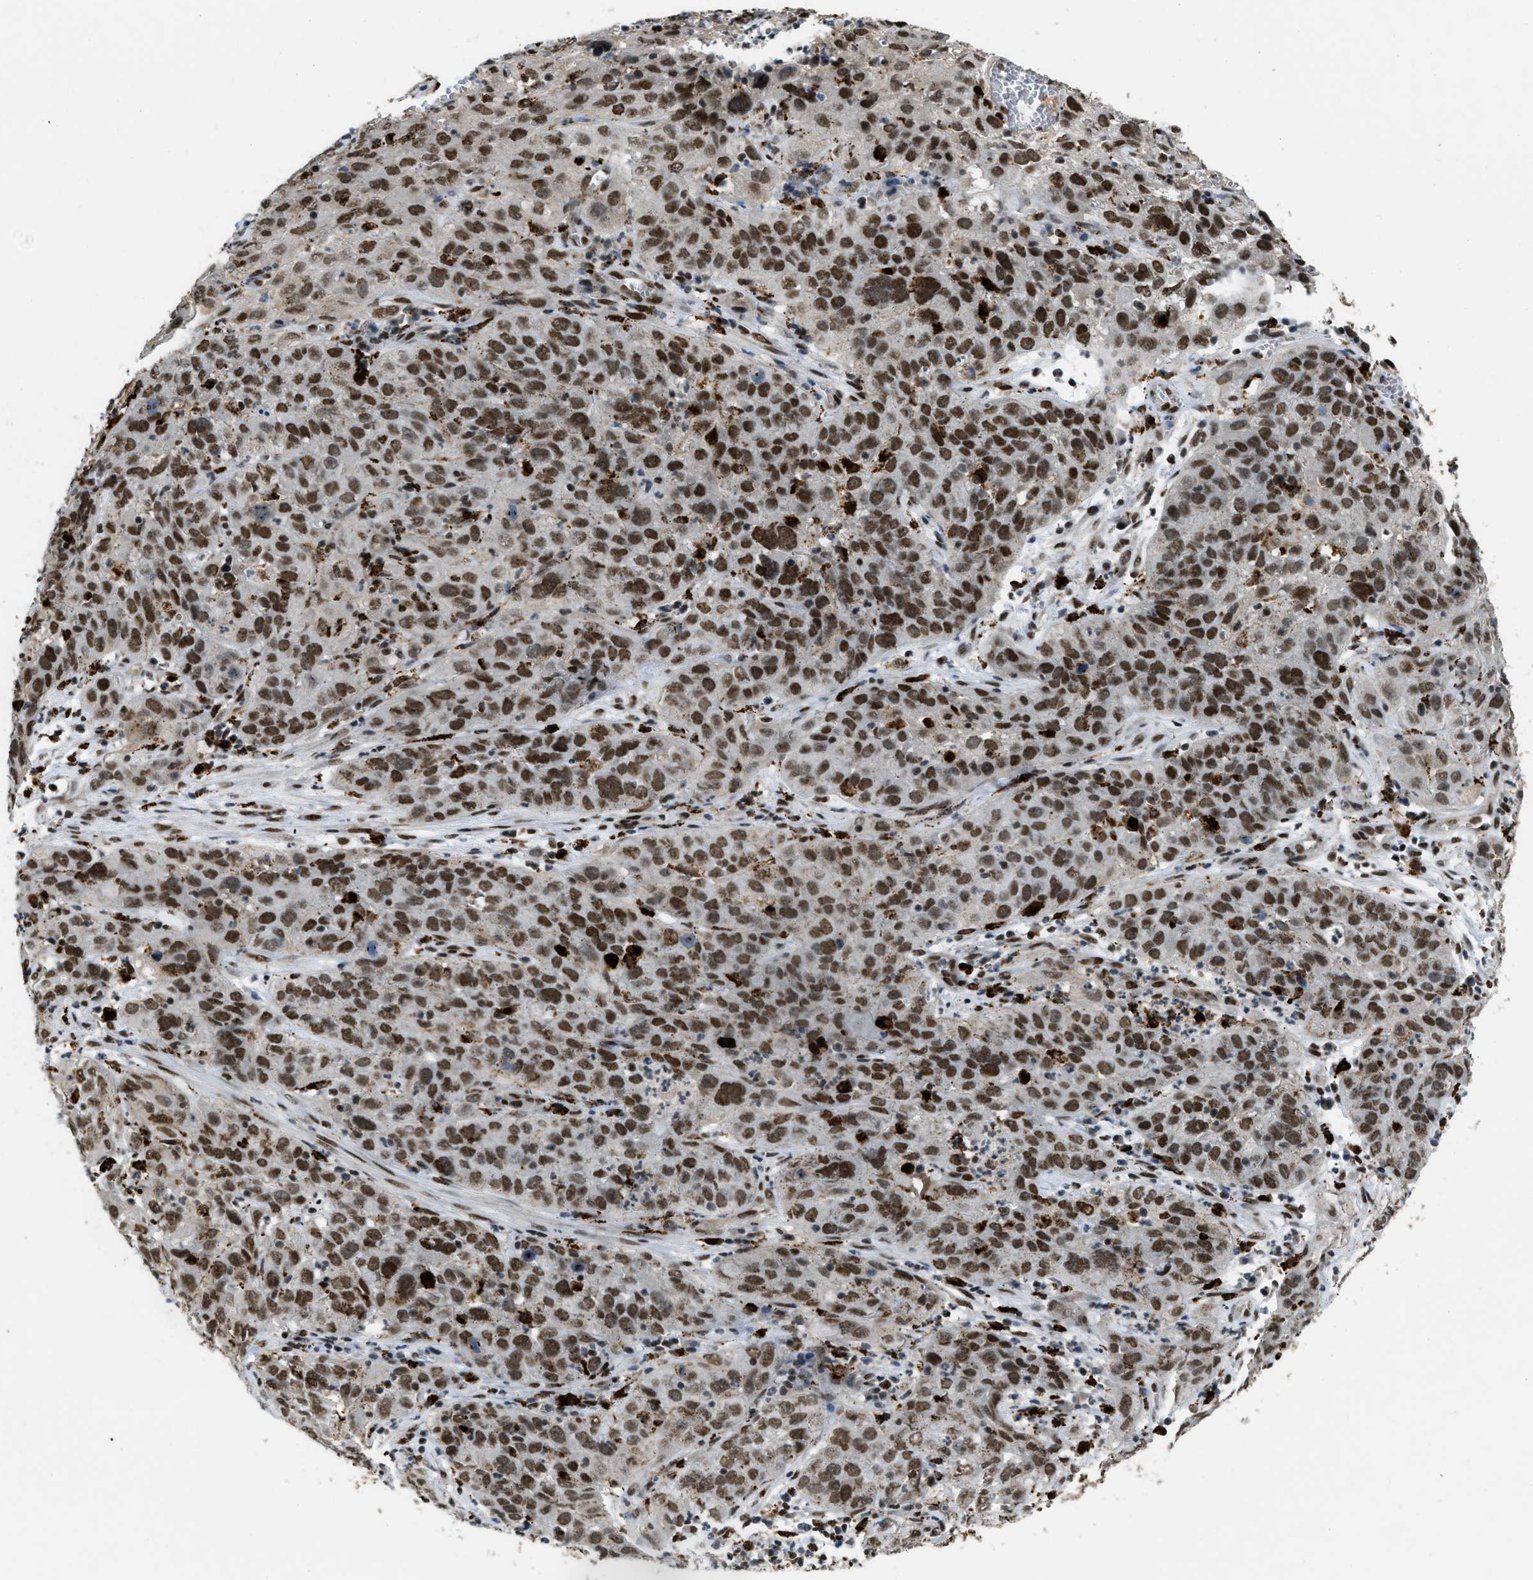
{"staining": {"intensity": "moderate", "quantity": ">75%", "location": "nuclear"}, "tissue": "cervical cancer", "cell_type": "Tumor cells", "image_type": "cancer", "snomed": [{"axis": "morphology", "description": "Squamous cell carcinoma, NOS"}, {"axis": "topography", "description": "Cervix"}], "caption": "High-power microscopy captured an IHC histopathology image of cervical cancer, revealing moderate nuclear positivity in approximately >75% of tumor cells.", "gene": "NUMA1", "patient": {"sex": "female", "age": 32}}